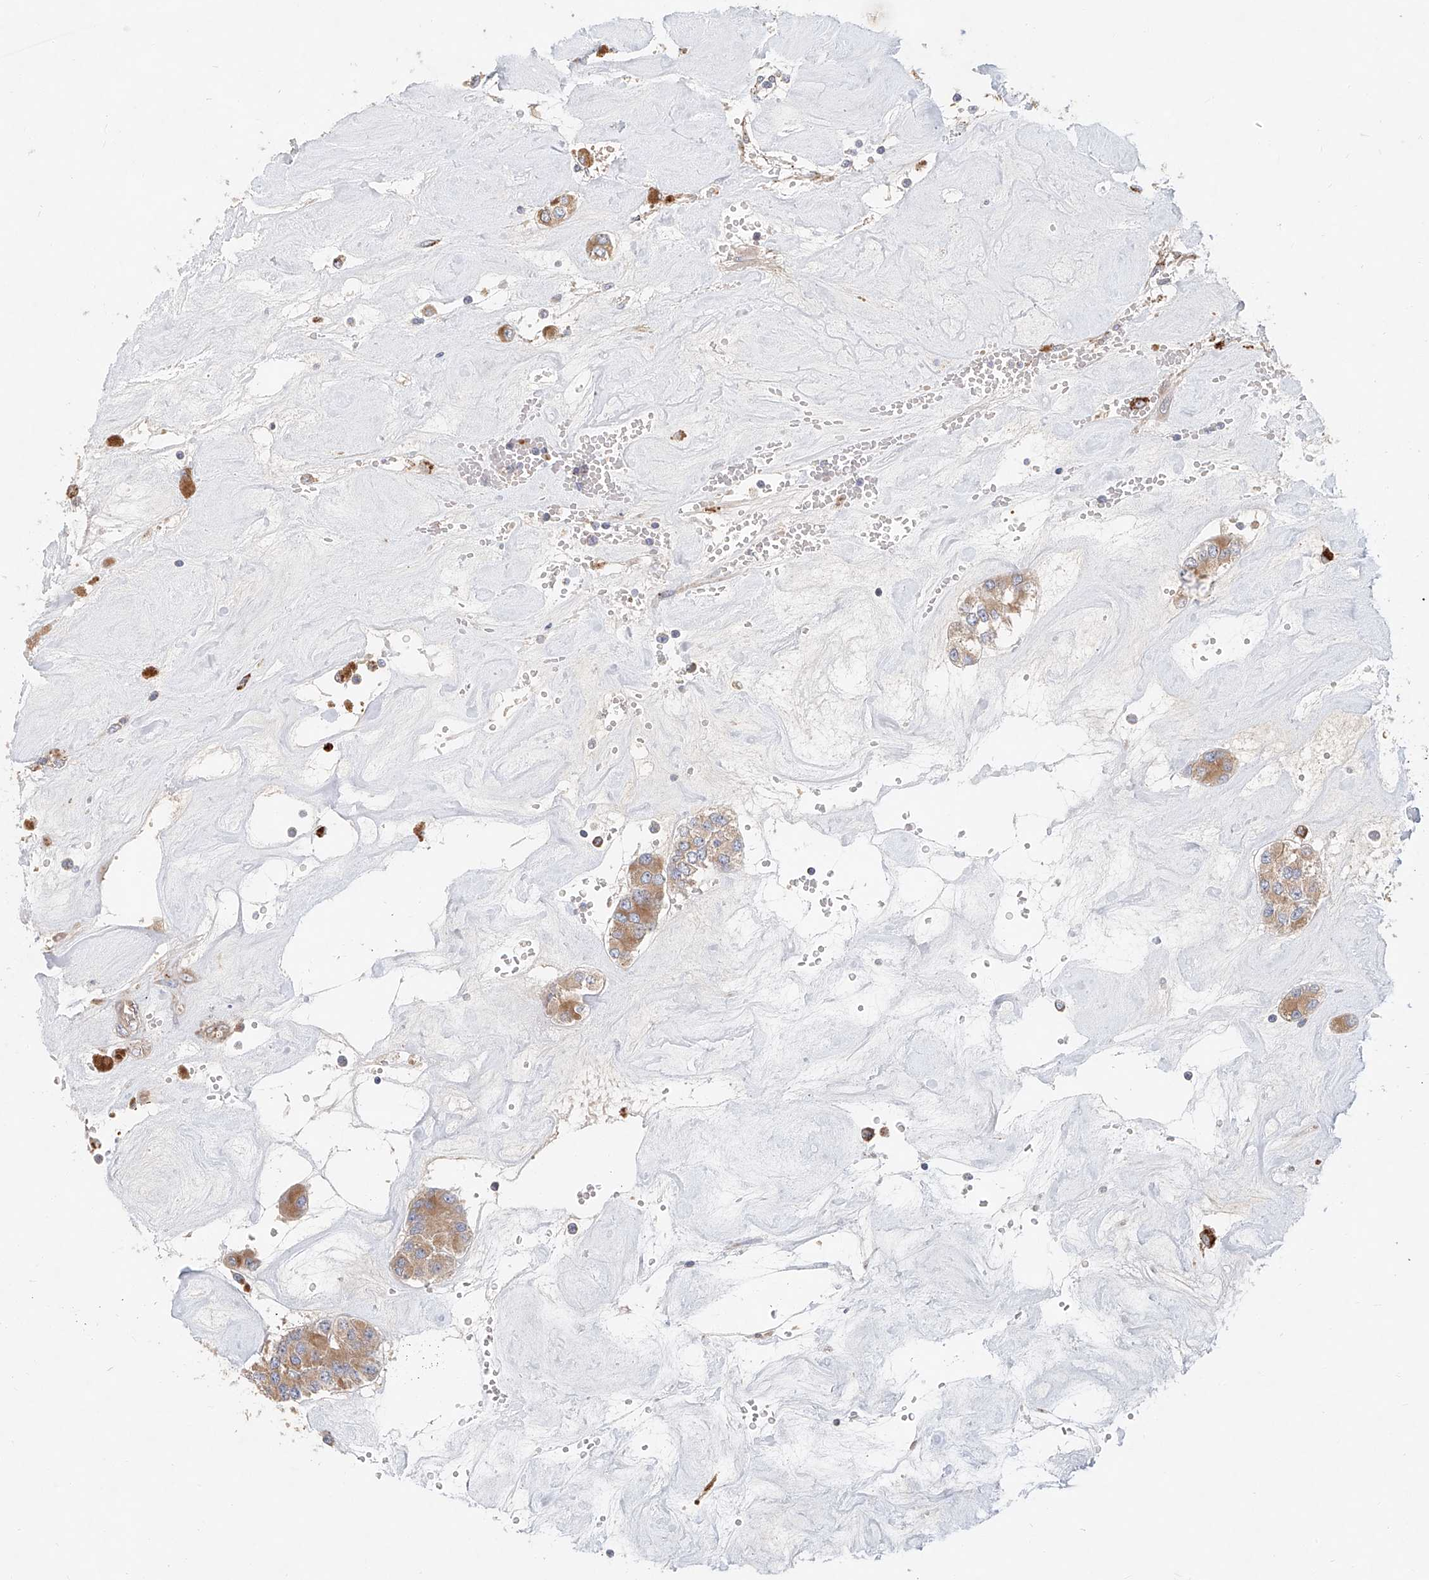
{"staining": {"intensity": "moderate", "quantity": ">75%", "location": "cytoplasmic/membranous"}, "tissue": "carcinoid", "cell_type": "Tumor cells", "image_type": "cancer", "snomed": [{"axis": "morphology", "description": "Carcinoid, malignant, NOS"}, {"axis": "topography", "description": "Pancreas"}], "caption": "Human carcinoid (malignant) stained with a brown dye displays moderate cytoplasmic/membranous positive positivity in about >75% of tumor cells.", "gene": "HGSNAT", "patient": {"sex": "male", "age": 41}}